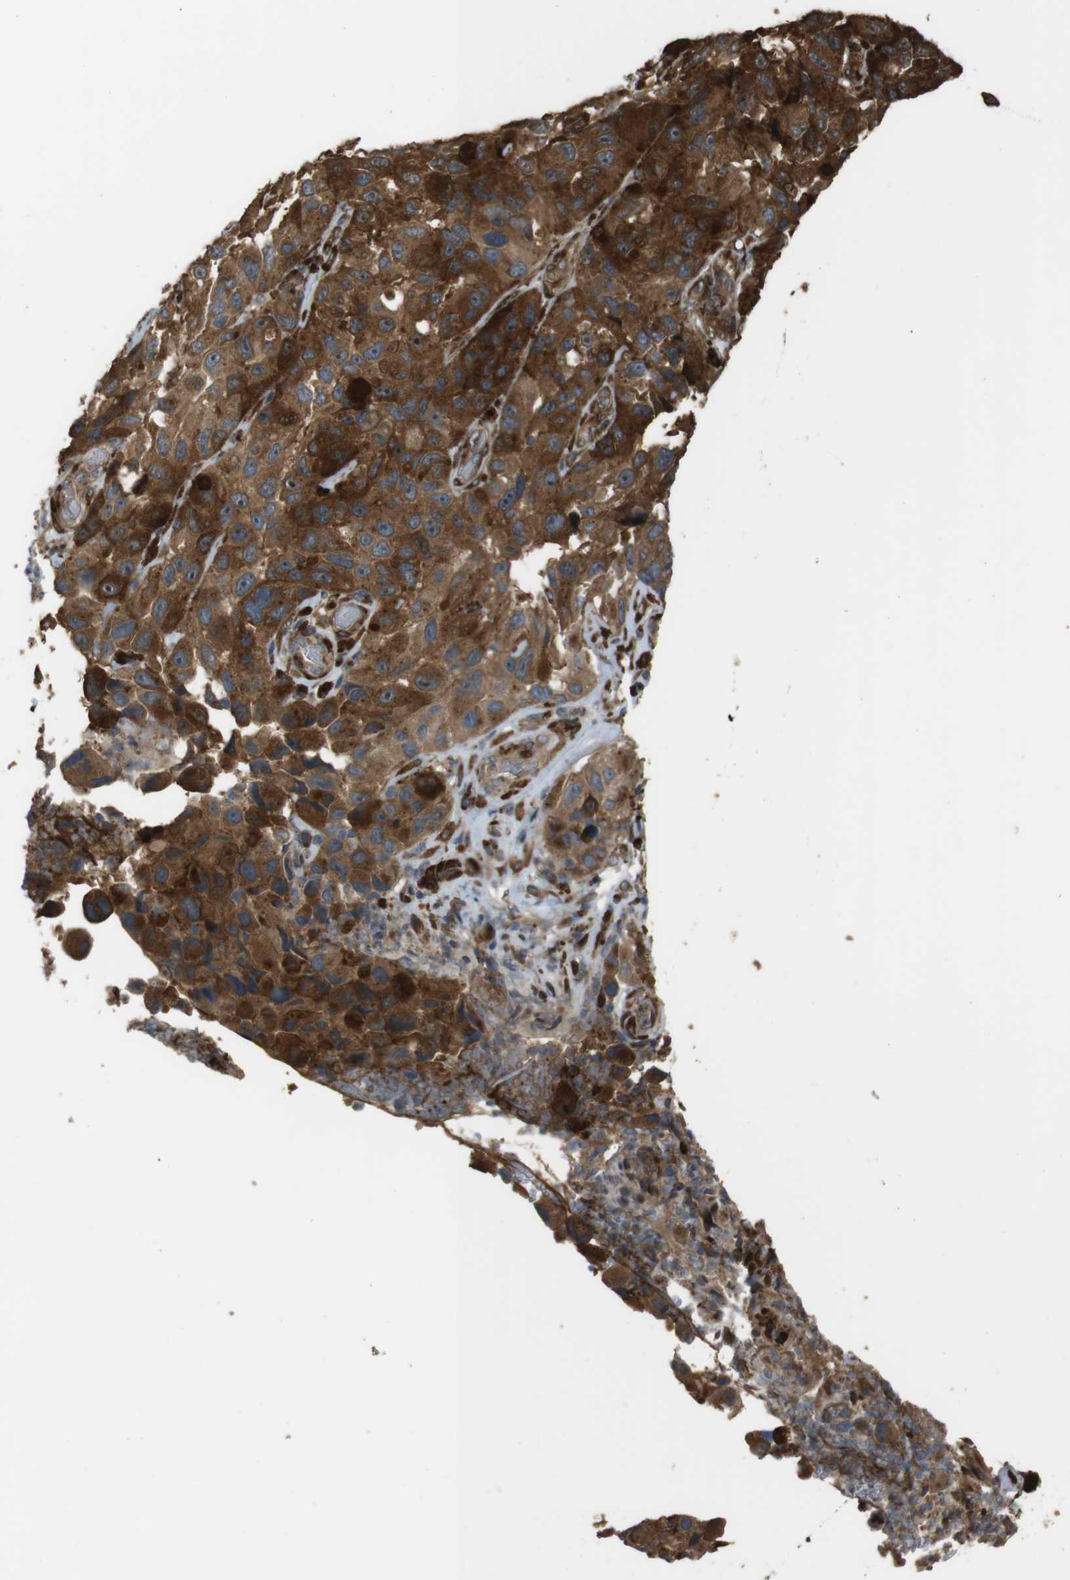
{"staining": {"intensity": "moderate", "quantity": ">75%", "location": "cytoplasmic/membranous"}, "tissue": "melanoma", "cell_type": "Tumor cells", "image_type": "cancer", "snomed": [{"axis": "morphology", "description": "Malignant melanoma, NOS"}, {"axis": "topography", "description": "Skin"}], "caption": "Melanoma stained with a brown dye displays moderate cytoplasmic/membranous positive expression in approximately >75% of tumor cells.", "gene": "MSRB3", "patient": {"sex": "female", "age": 73}}